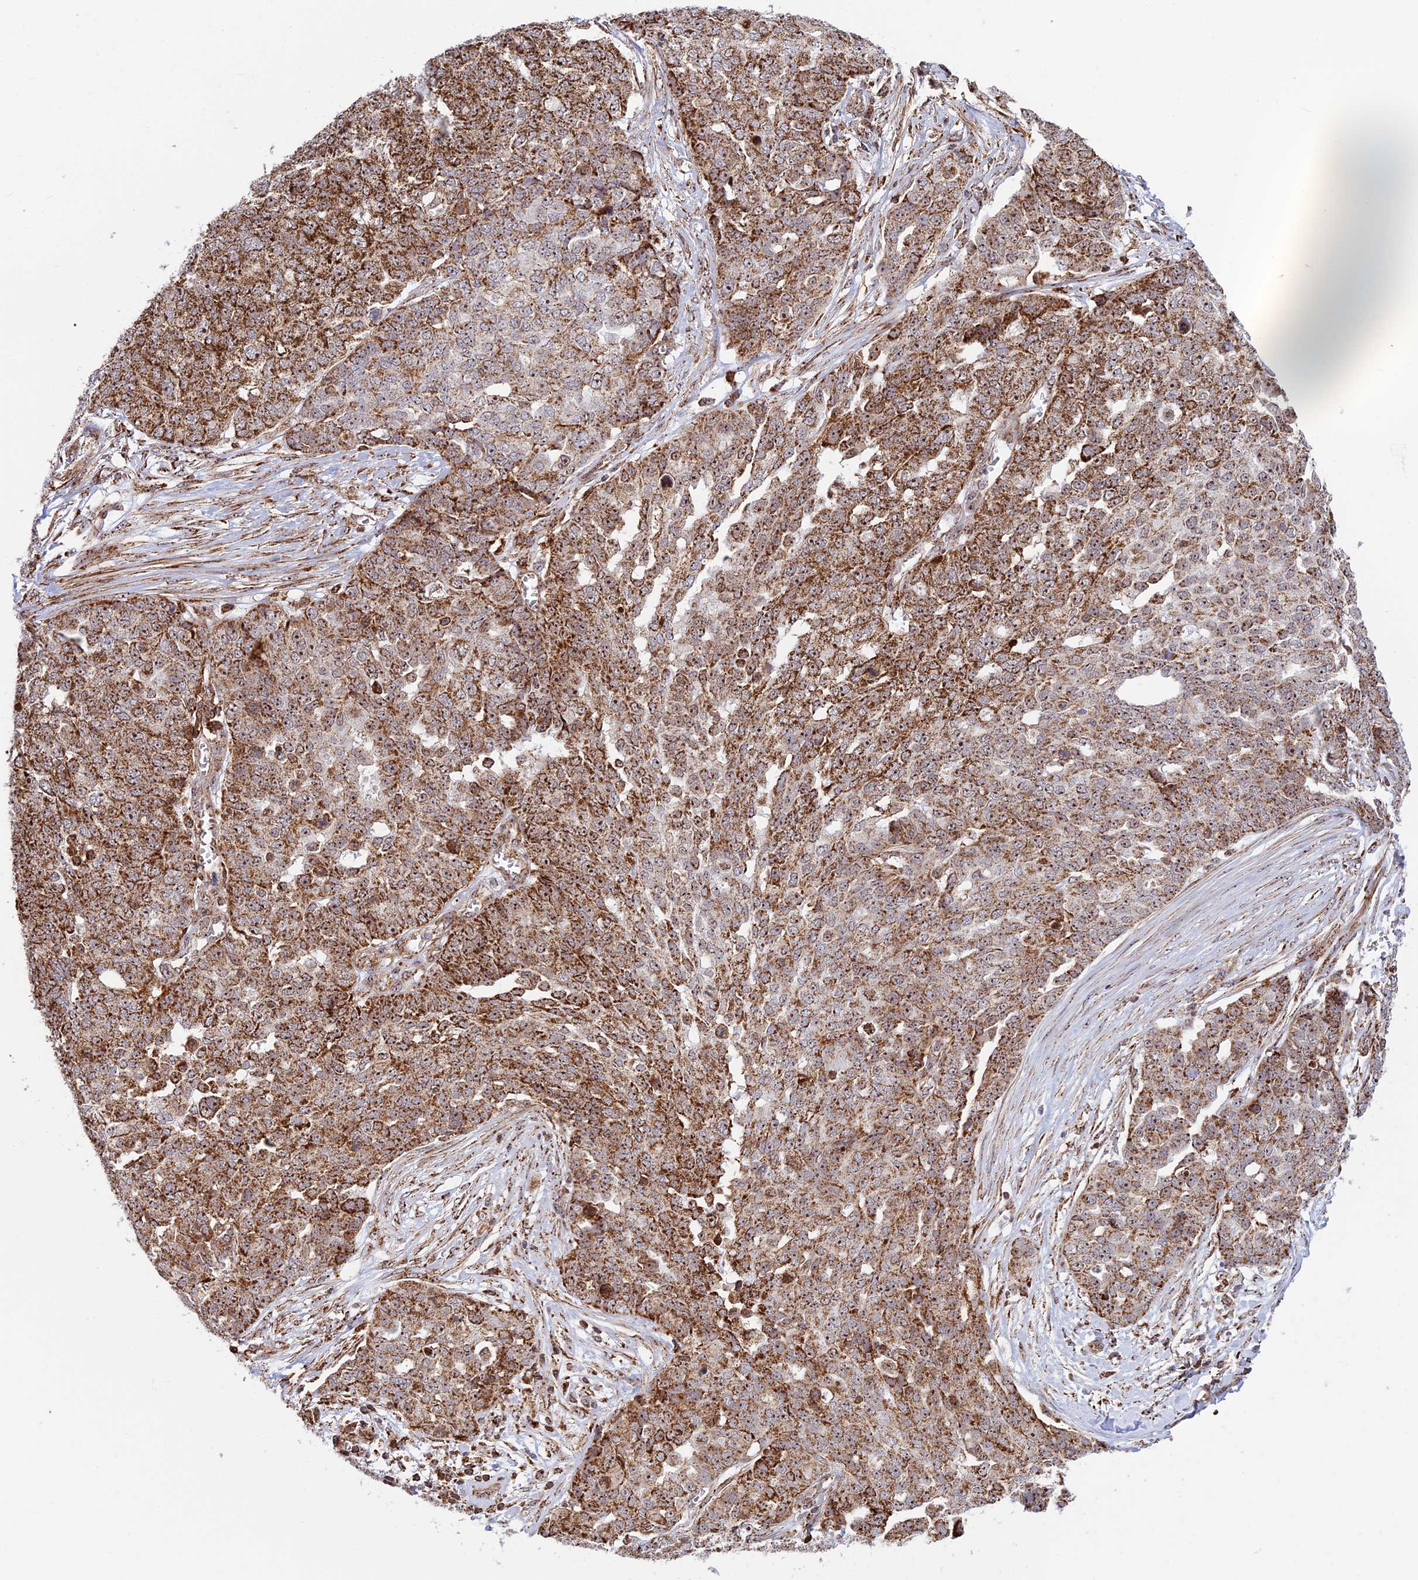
{"staining": {"intensity": "strong", "quantity": "25%-75%", "location": "cytoplasmic/membranous"}, "tissue": "ovarian cancer", "cell_type": "Tumor cells", "image_type": "cancer", "snomed": [{"axis": "morphology", "description": "Cystadenocarcinoma, serous, NOS"}, {"axis": "topography", "description": "Soft tissue"}, {"axis": "topography", "description": "Ovary"}], "caption": "Tumor cells demonstrate high levels of strong cytoplasmic/membranous staining in about 25%-75% of cells in ovarian cancer.", "gene": "POLR1G", "patient": {"sex": "female", "age": 57}}